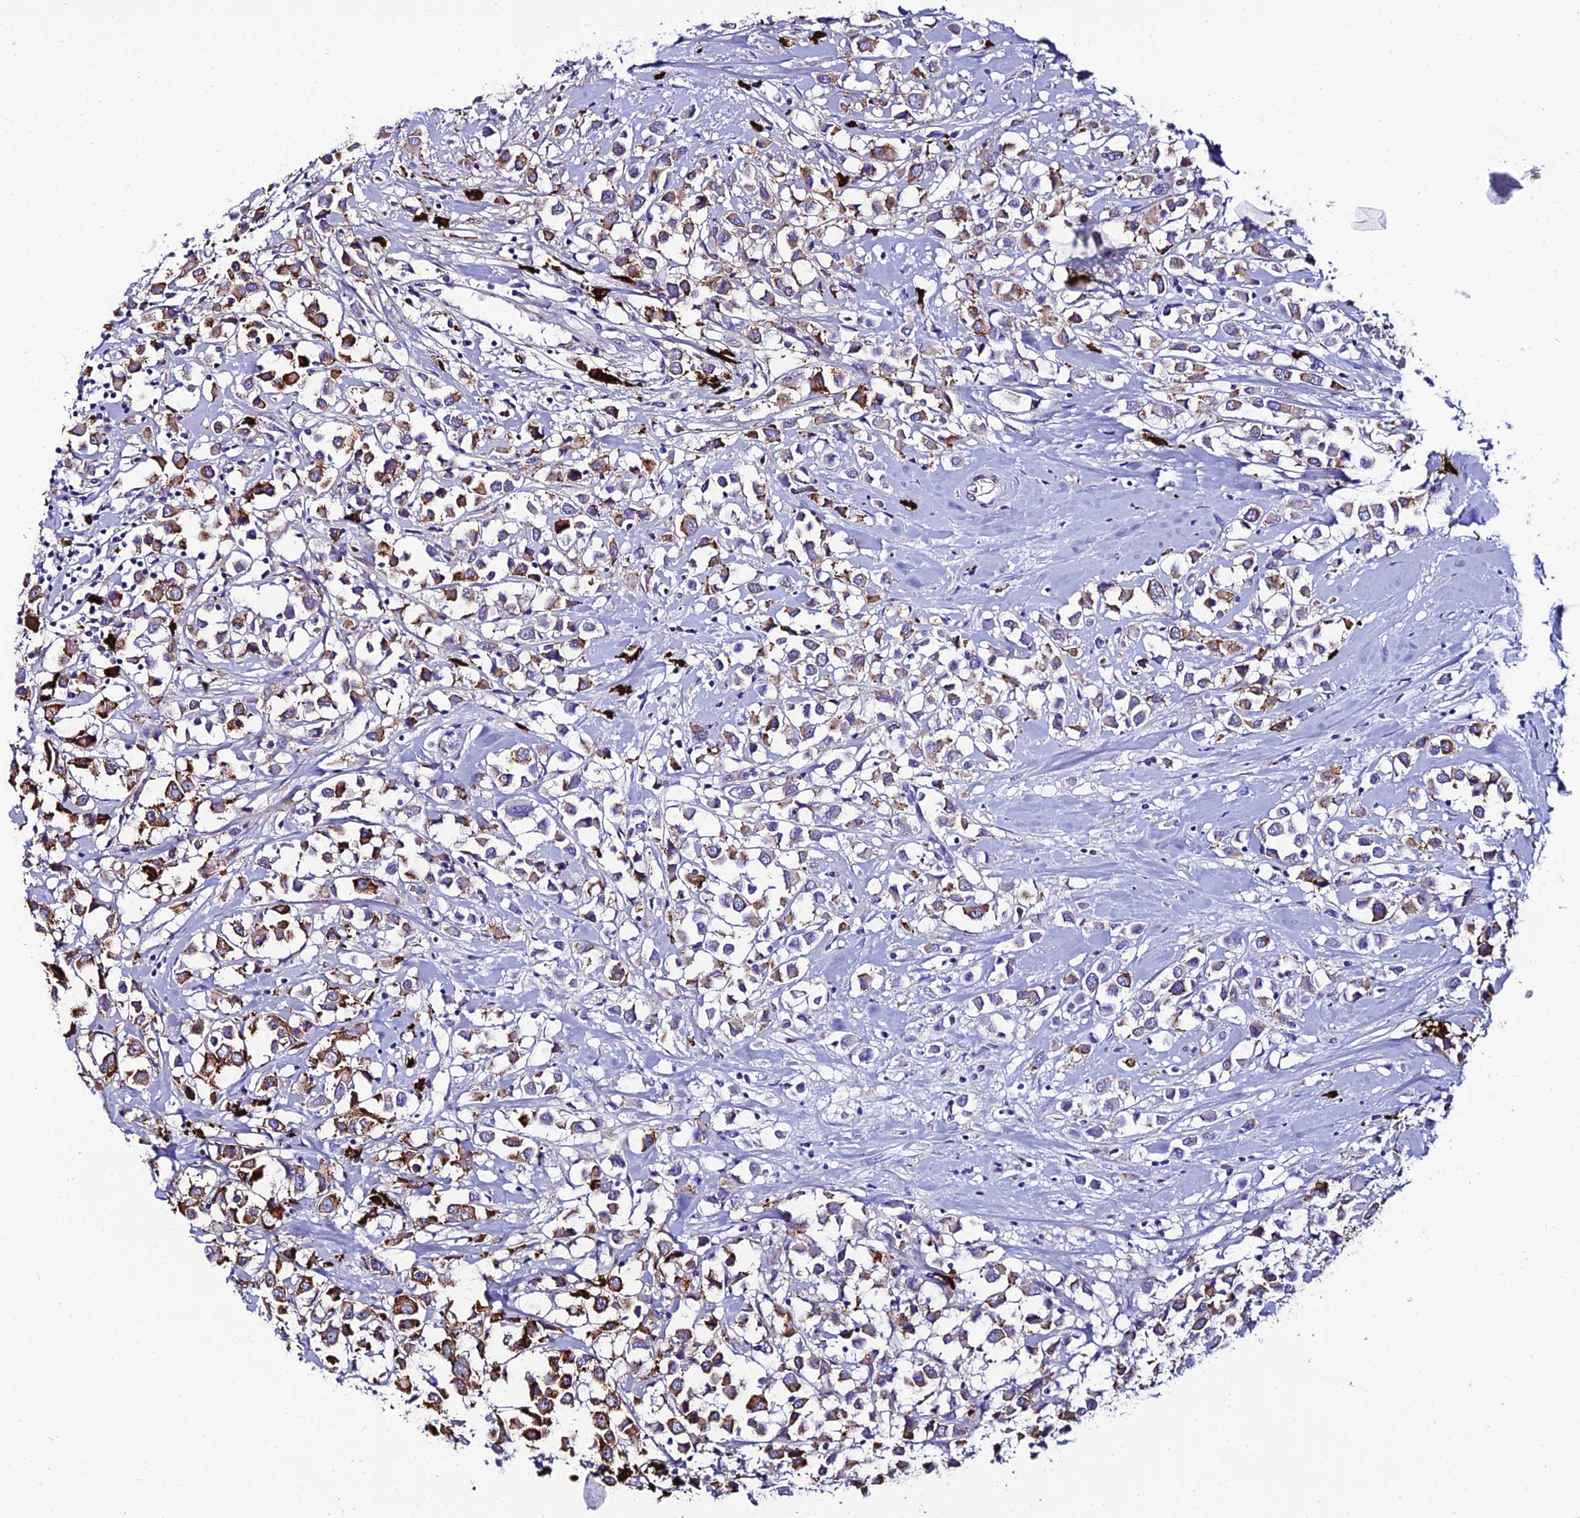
{"staining": {"intensity": "moderate", "quantity": ">75%", "location": "cytoplasmic/membranous"}, "tissue": "breast cancer", "cell_type": "Tumor cells", "image_type": "cancer", "snomed": [{"axis": "morphology", "description": "Duct carcinoma"}, {"axis": "topography", "description": "Breast"}], "caption": "A histopathology image of human breast infiltrating ductal carcinoma stained for a protein shows moderate cytoplasmic/membranous brown staining in tumor cells.", "gene": "TXNDC5", "patient": {"sex": "female", "age": 61}}